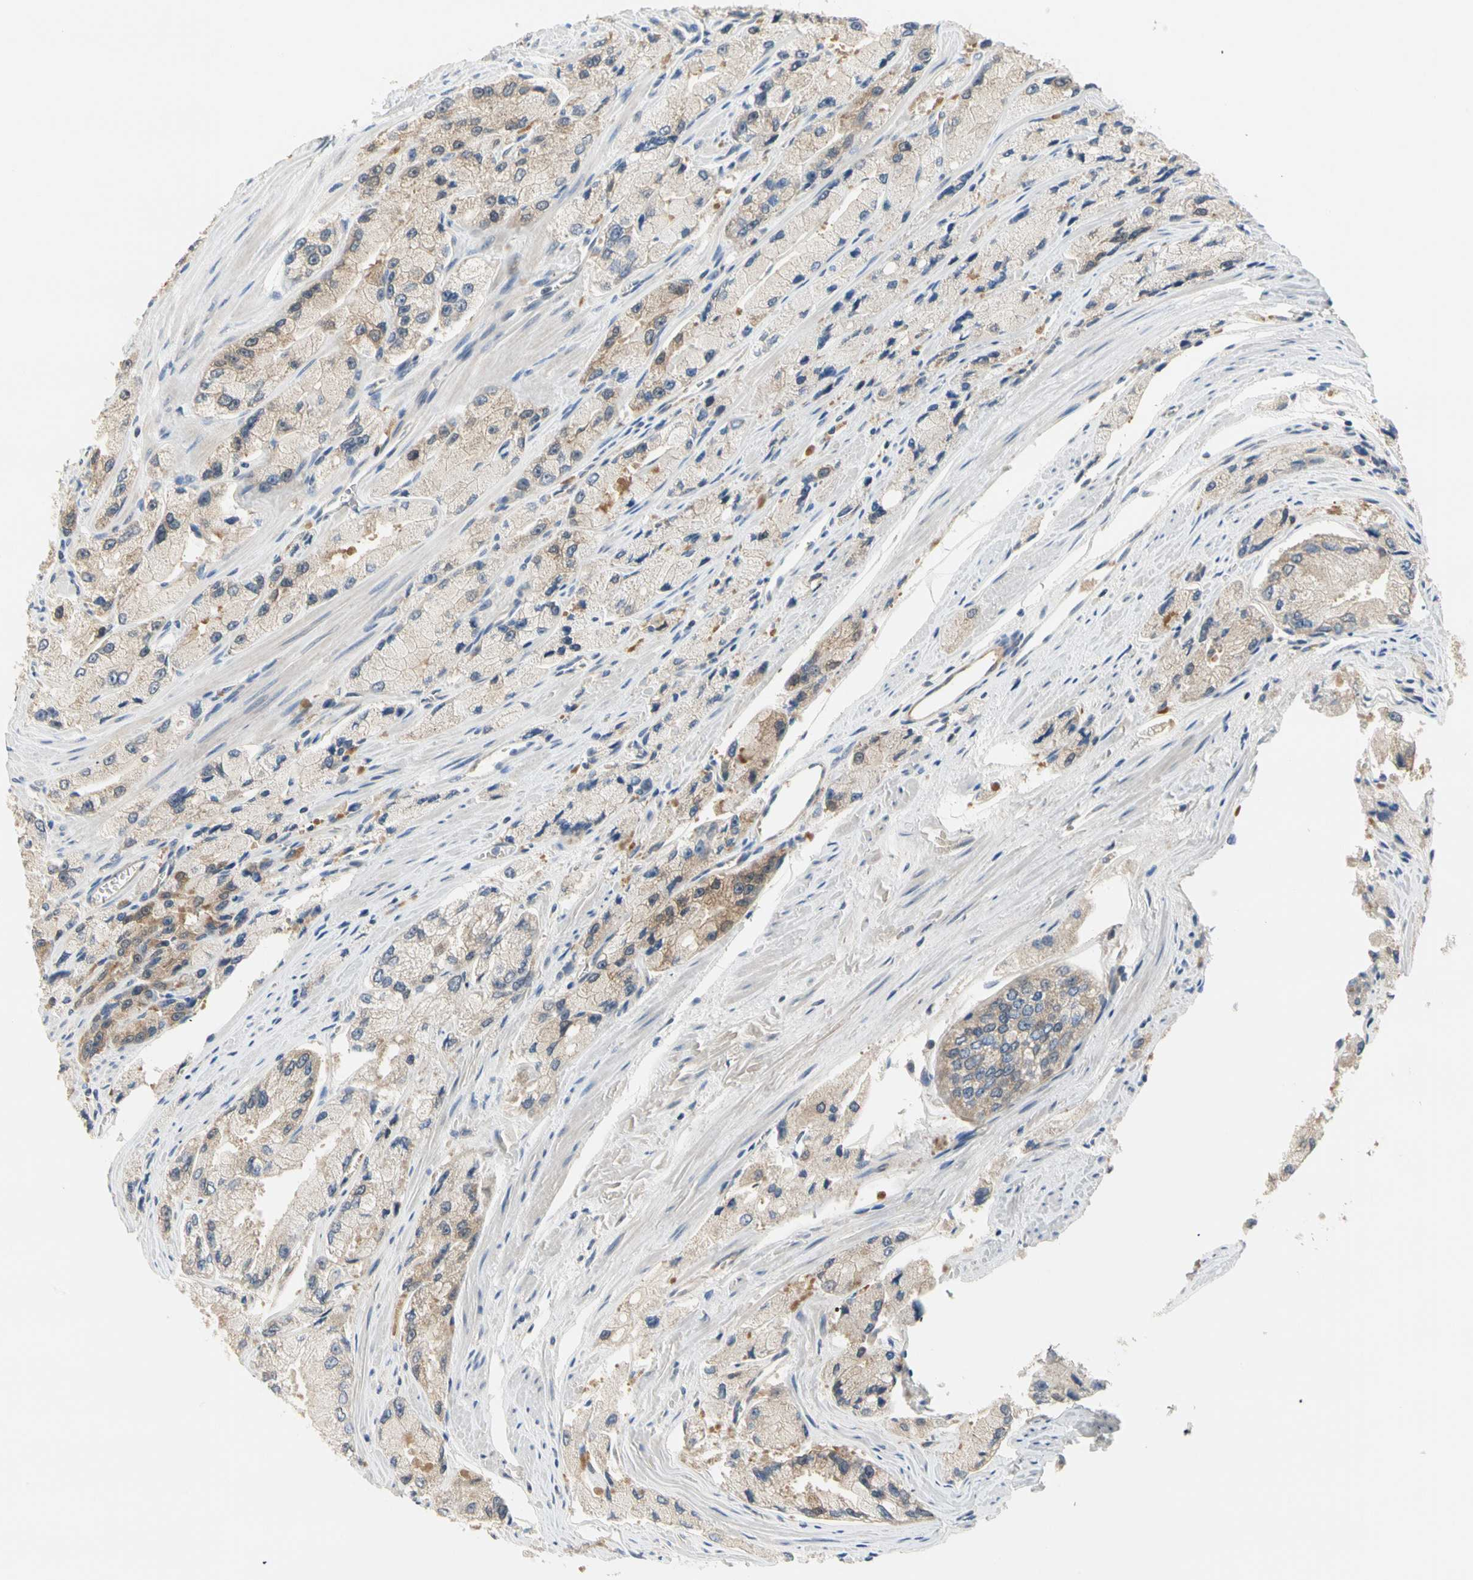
{"staining": {"intensity": "weak", "quantity": "25%-75%", "location": "cytoplasmic/membranous"}, "tissue": "prostate cancer", "cell_type": "Tumor cells", "image_type": "cancer", "snomed": [{"axis": "morphology", "description": "Adenocarcinoma, High grade"}, {"axis": "topography", "description": "Prostate"}], "caption": "Immunohistochemical staining of human prostate cancer (high-grade adenocarcinoma) reveals weak cytoplasmic/membranous protein positivity in approximately 25%-75% of tumor cells.", "gene": "MPI", "patient": {"sex": "male", "age": 58}}